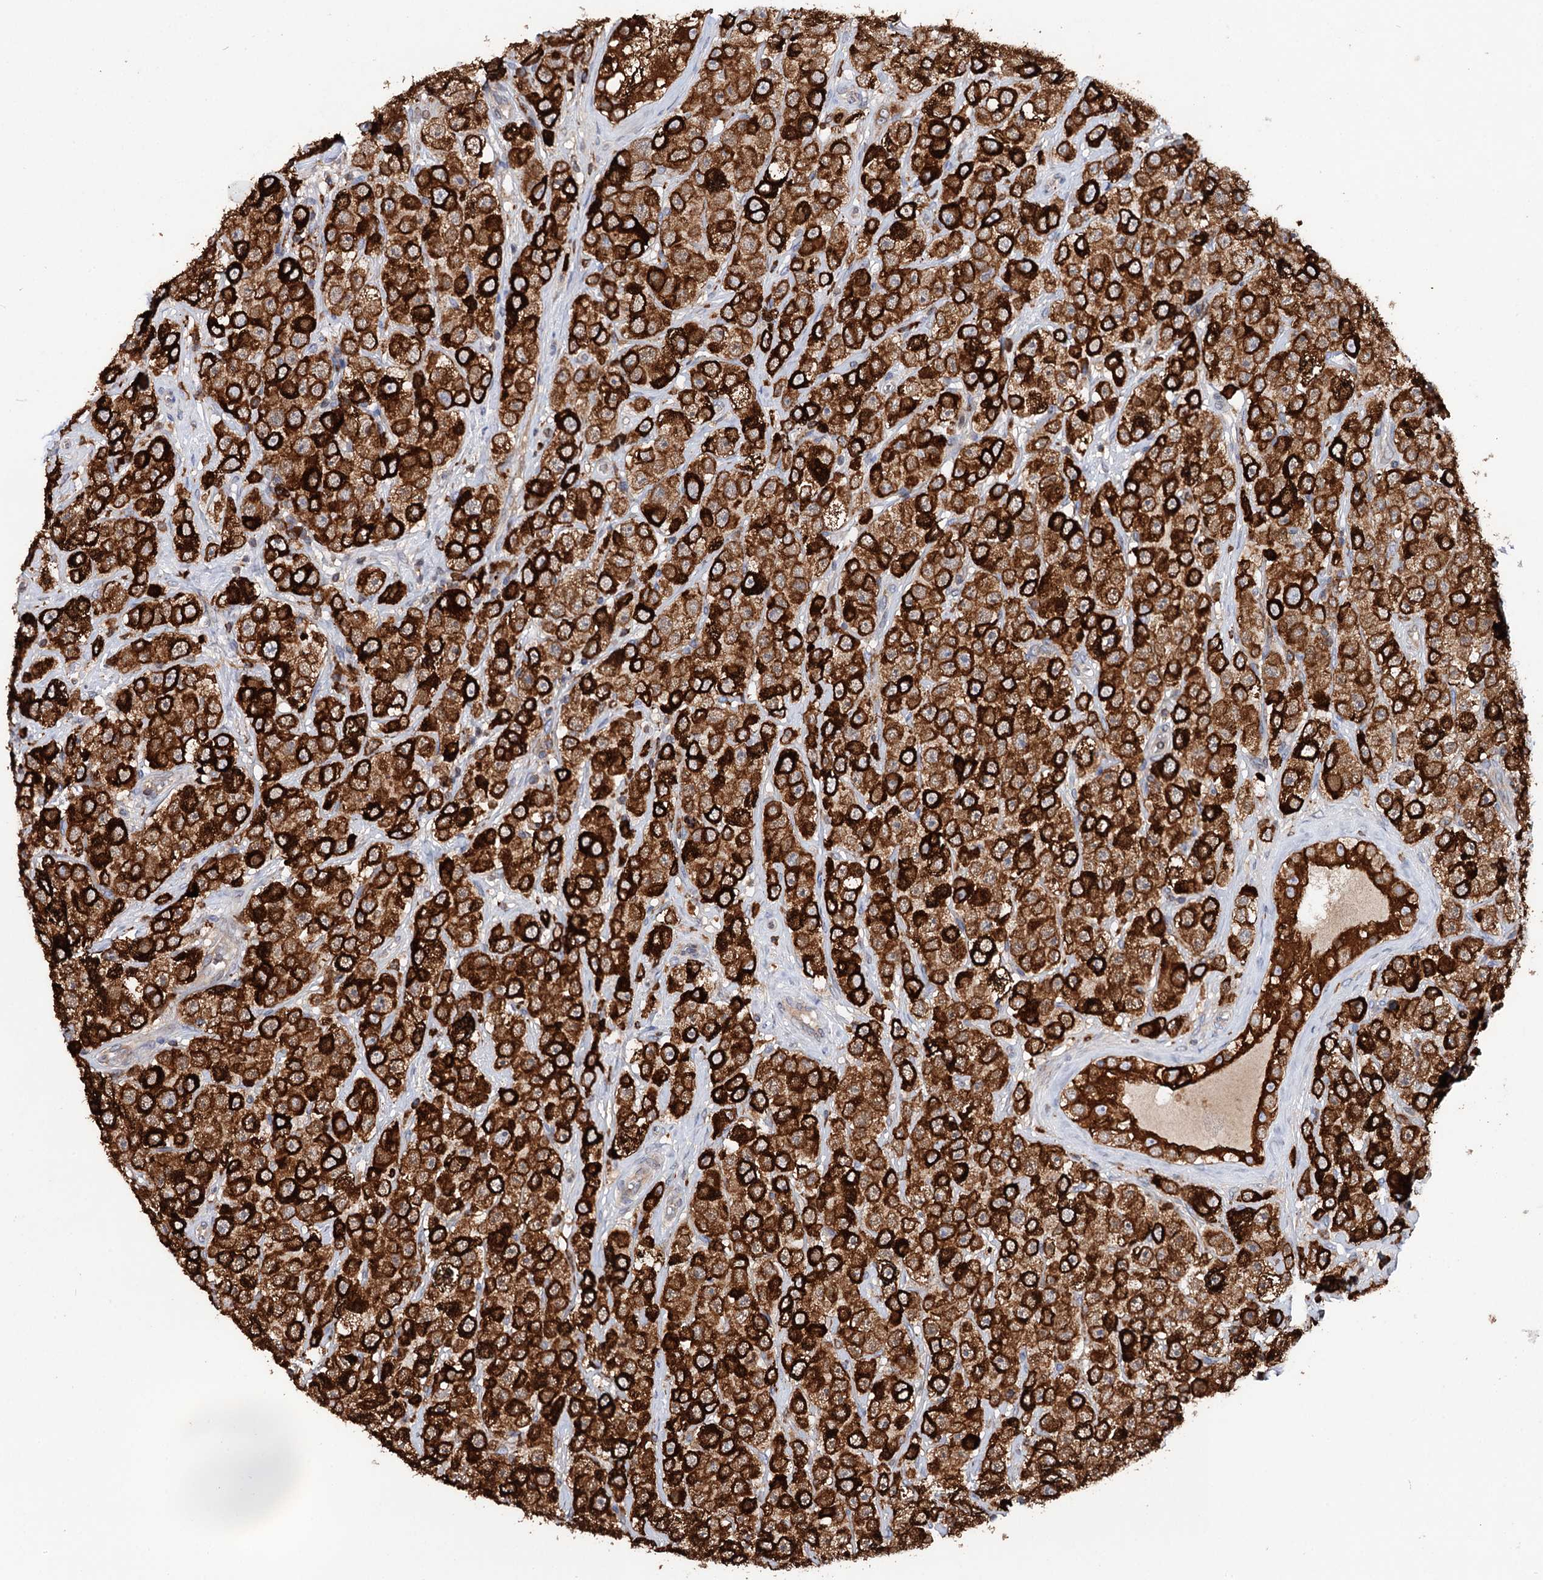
{"staining": {"intensity": "strong", "quantity": ">75%", "location": "cytoplasmic/membranous"}, "tissue": "testis cancer", "cell_type": "Tumor cells", "image_type": "cancer", "snomed": [{"axis": "morphology", "description": "Seminoma, NOS"}, {"axis": "topography", "description": "Testis"}], "caption": "Strong cytoplasmic/membranous expression for a protein is present in about >75% of tumor cells of testis cancer using immunohistochemistry (IHC).", "gene": "ERP29", "patient": {"sex": "male", "age": 28}}